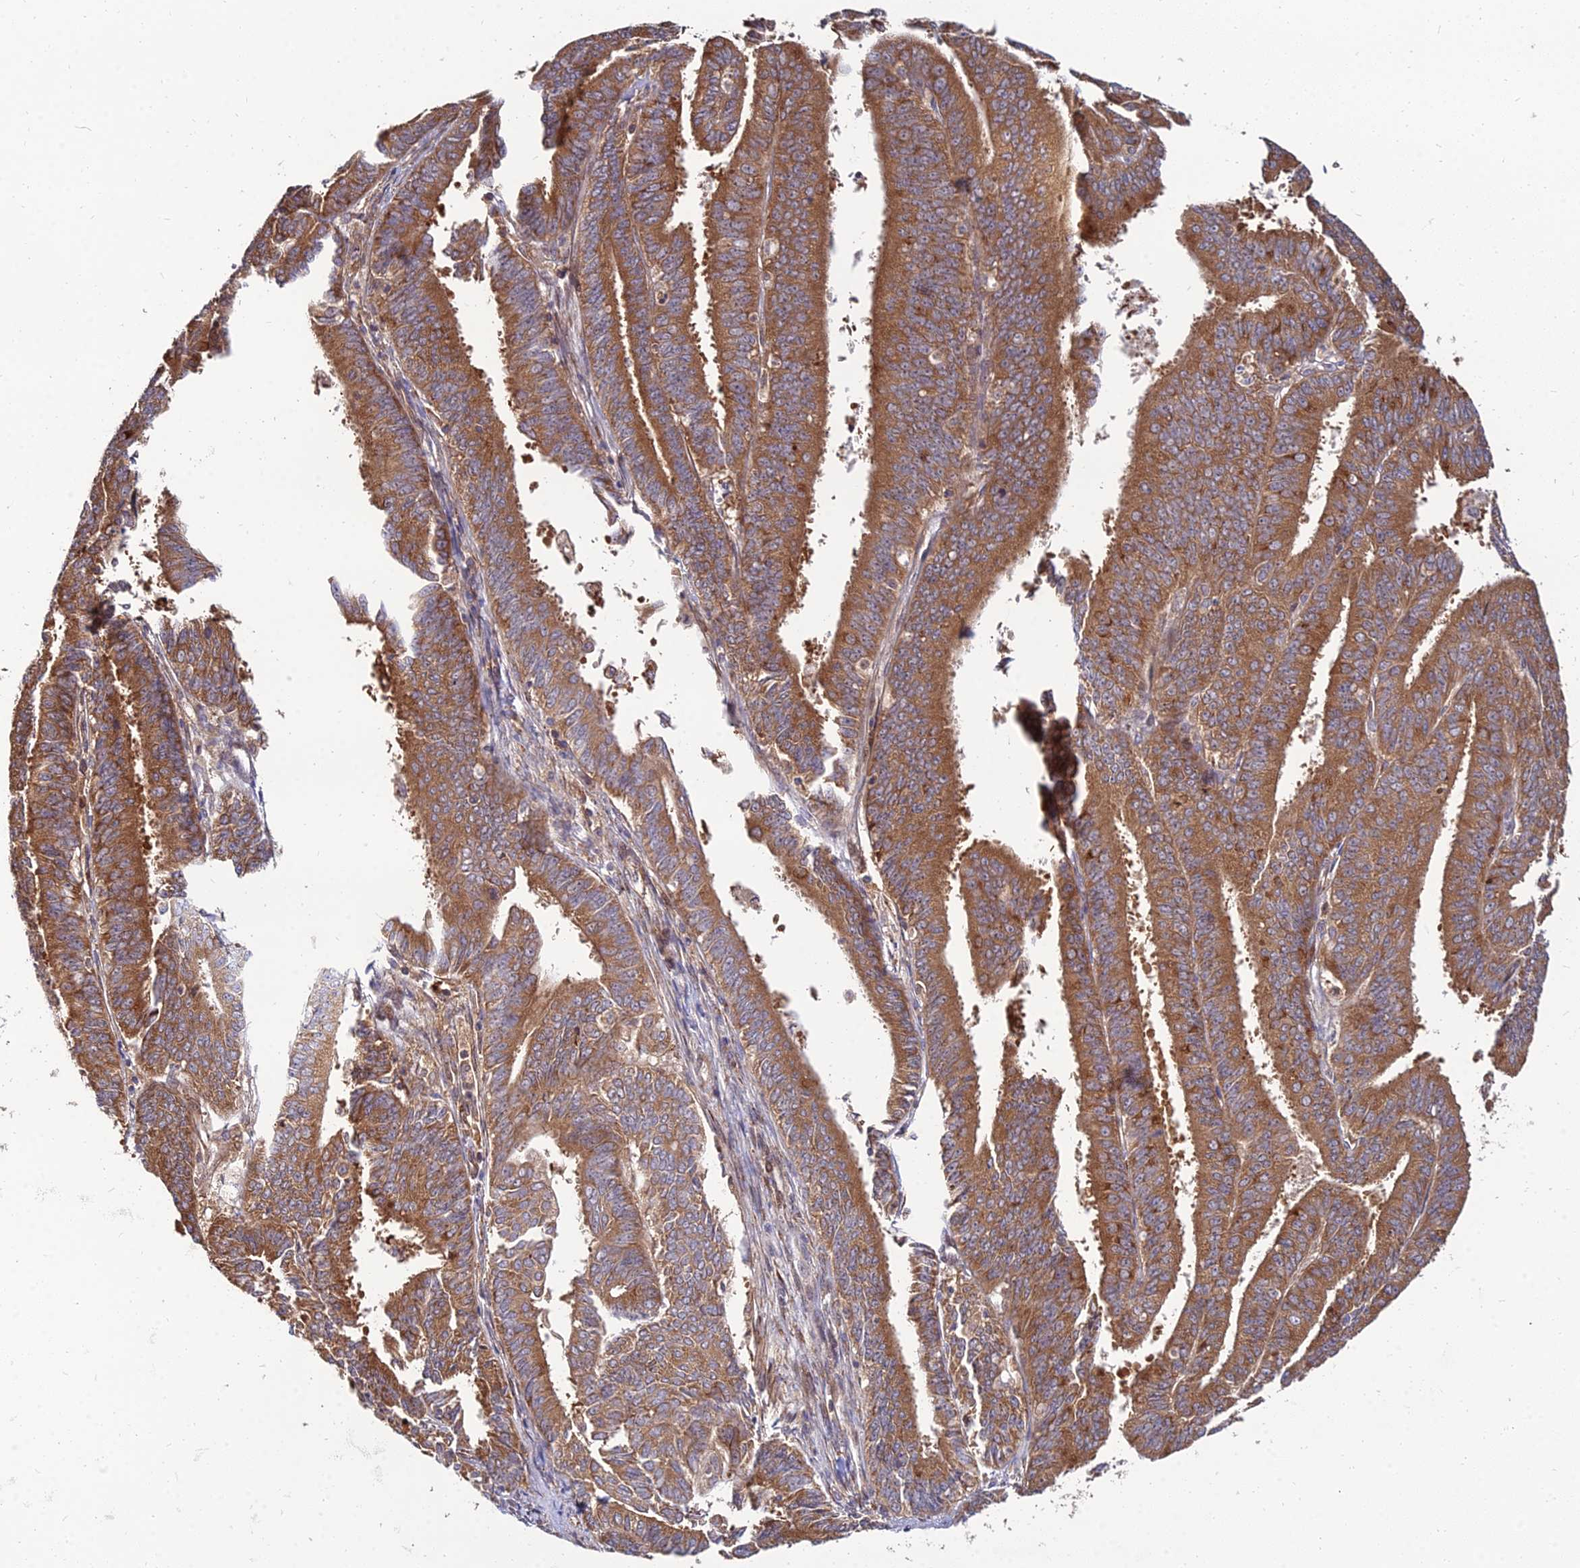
{"staining": {"intensity": "moderate", "quantity": ">75%", "location": "cytoplasmic/membranous"}, "tissue": "endometrial cancer", "cell_type": "Tumor cells", "image_type": "cancer", "snomed": [{"axis": "morphology", "description": "Adenocarcinoma, NOS"}, {"axis": "topography", "description": "Endometrium"}], "caption": "Endometrial cancer (adenocarcinoma) tissue exhibits moderate cytoplasmic/membranous positivity in approximately >75% of tumor cells, visualized by immunohistochemistry.", "gene": "CCT6B", "patient": {"sex": "female", "age": 73}}